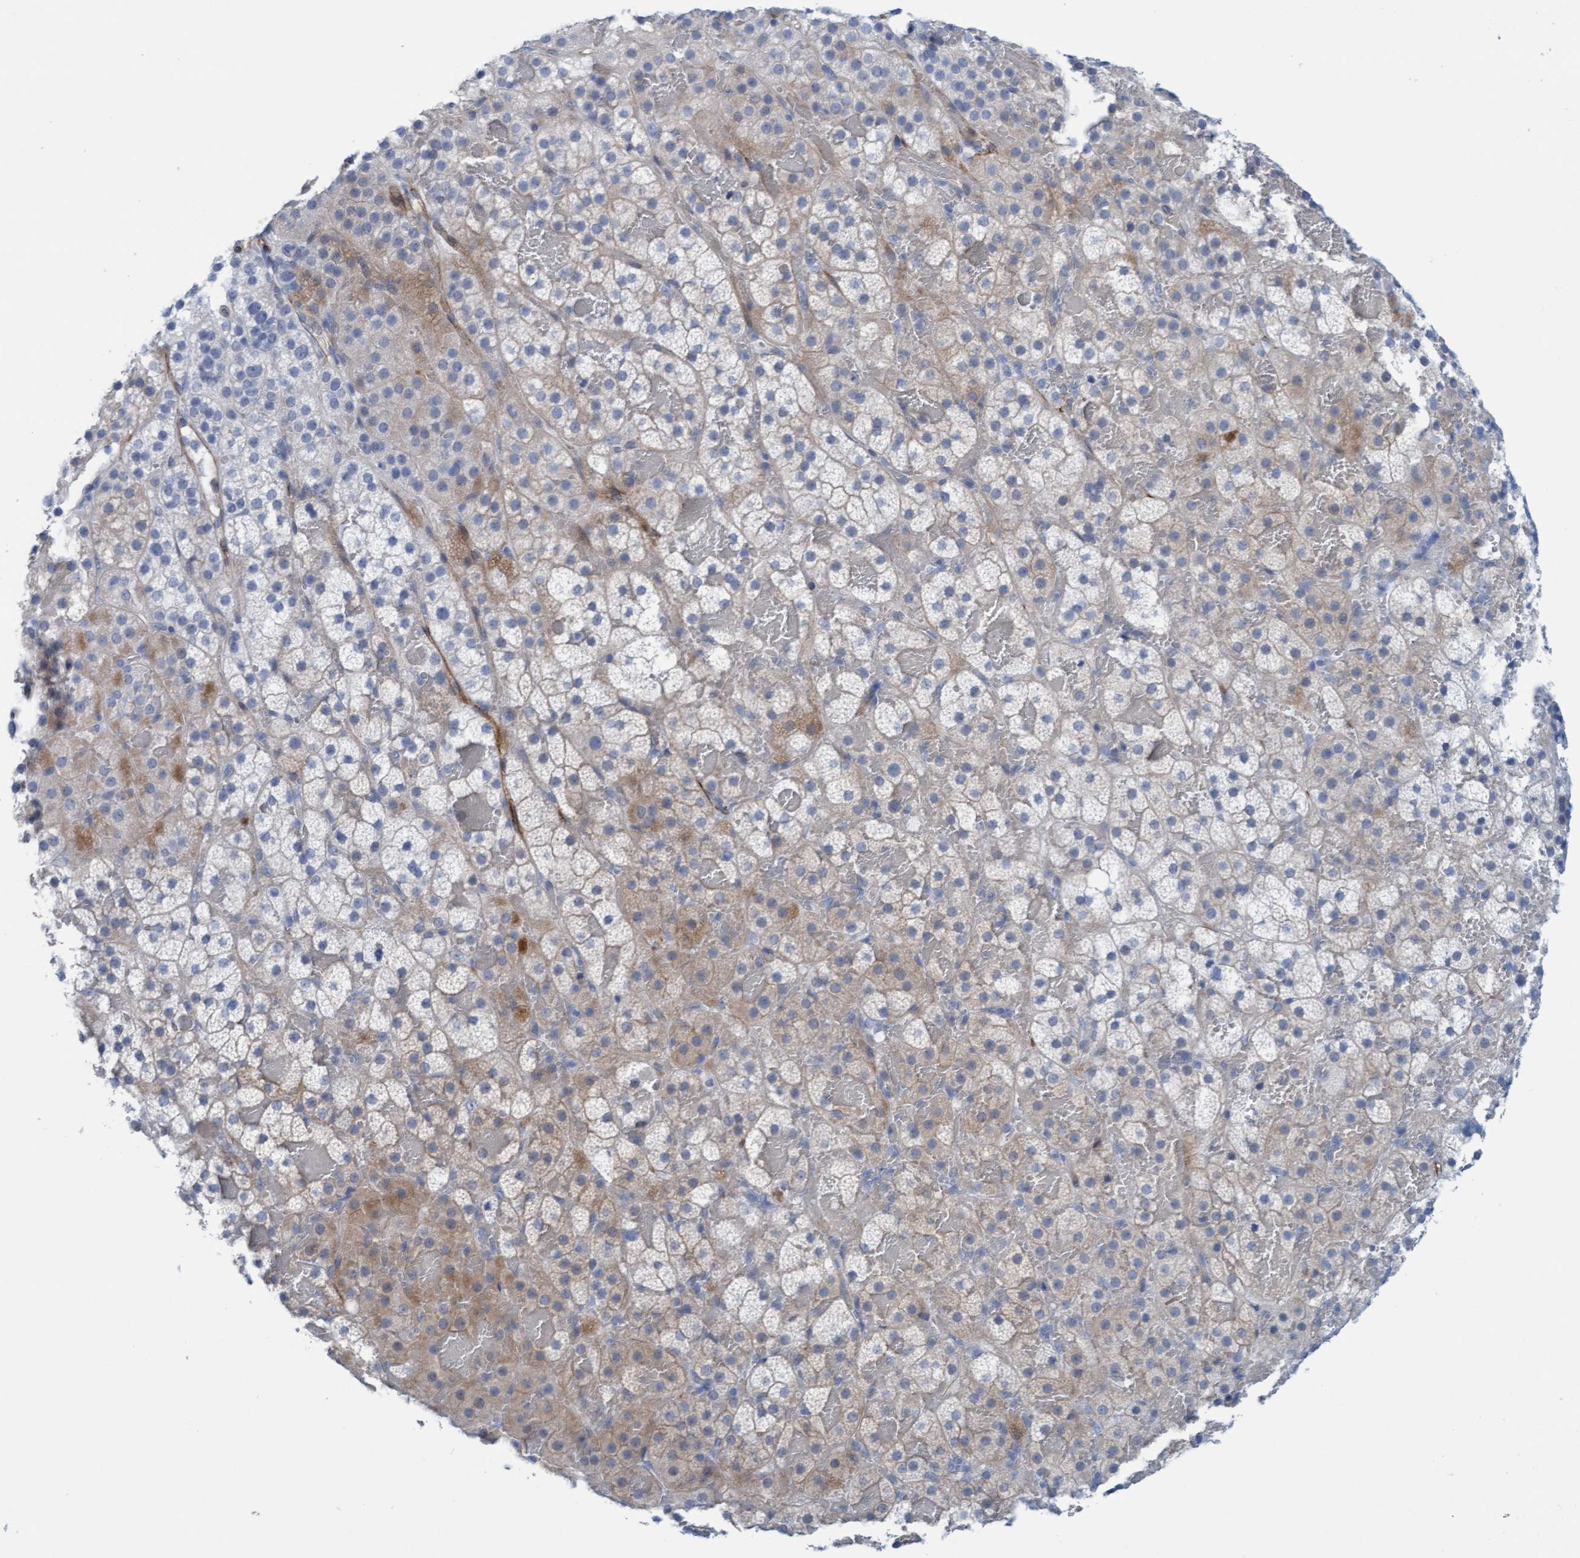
{"staining": {"intensity": "weak", "quantity": "<25%", "location": "cytoplasmic/membranous"}, "tissue": "adrenal gland", "cell_type": "Glandular cells", "image_type": "normal", "snomed": [{"axis": "morphology", "description": "Normal tissue, NOS"}, {"axis": "topography", "description": "Adrenal gland"}], "caption": "This is an IHC photomicrograph of unremarkable adrenal gland. There is no expression in glandular cells.", "gene": "MTFR1", "patient": {"sex": "female", "age": 59}}